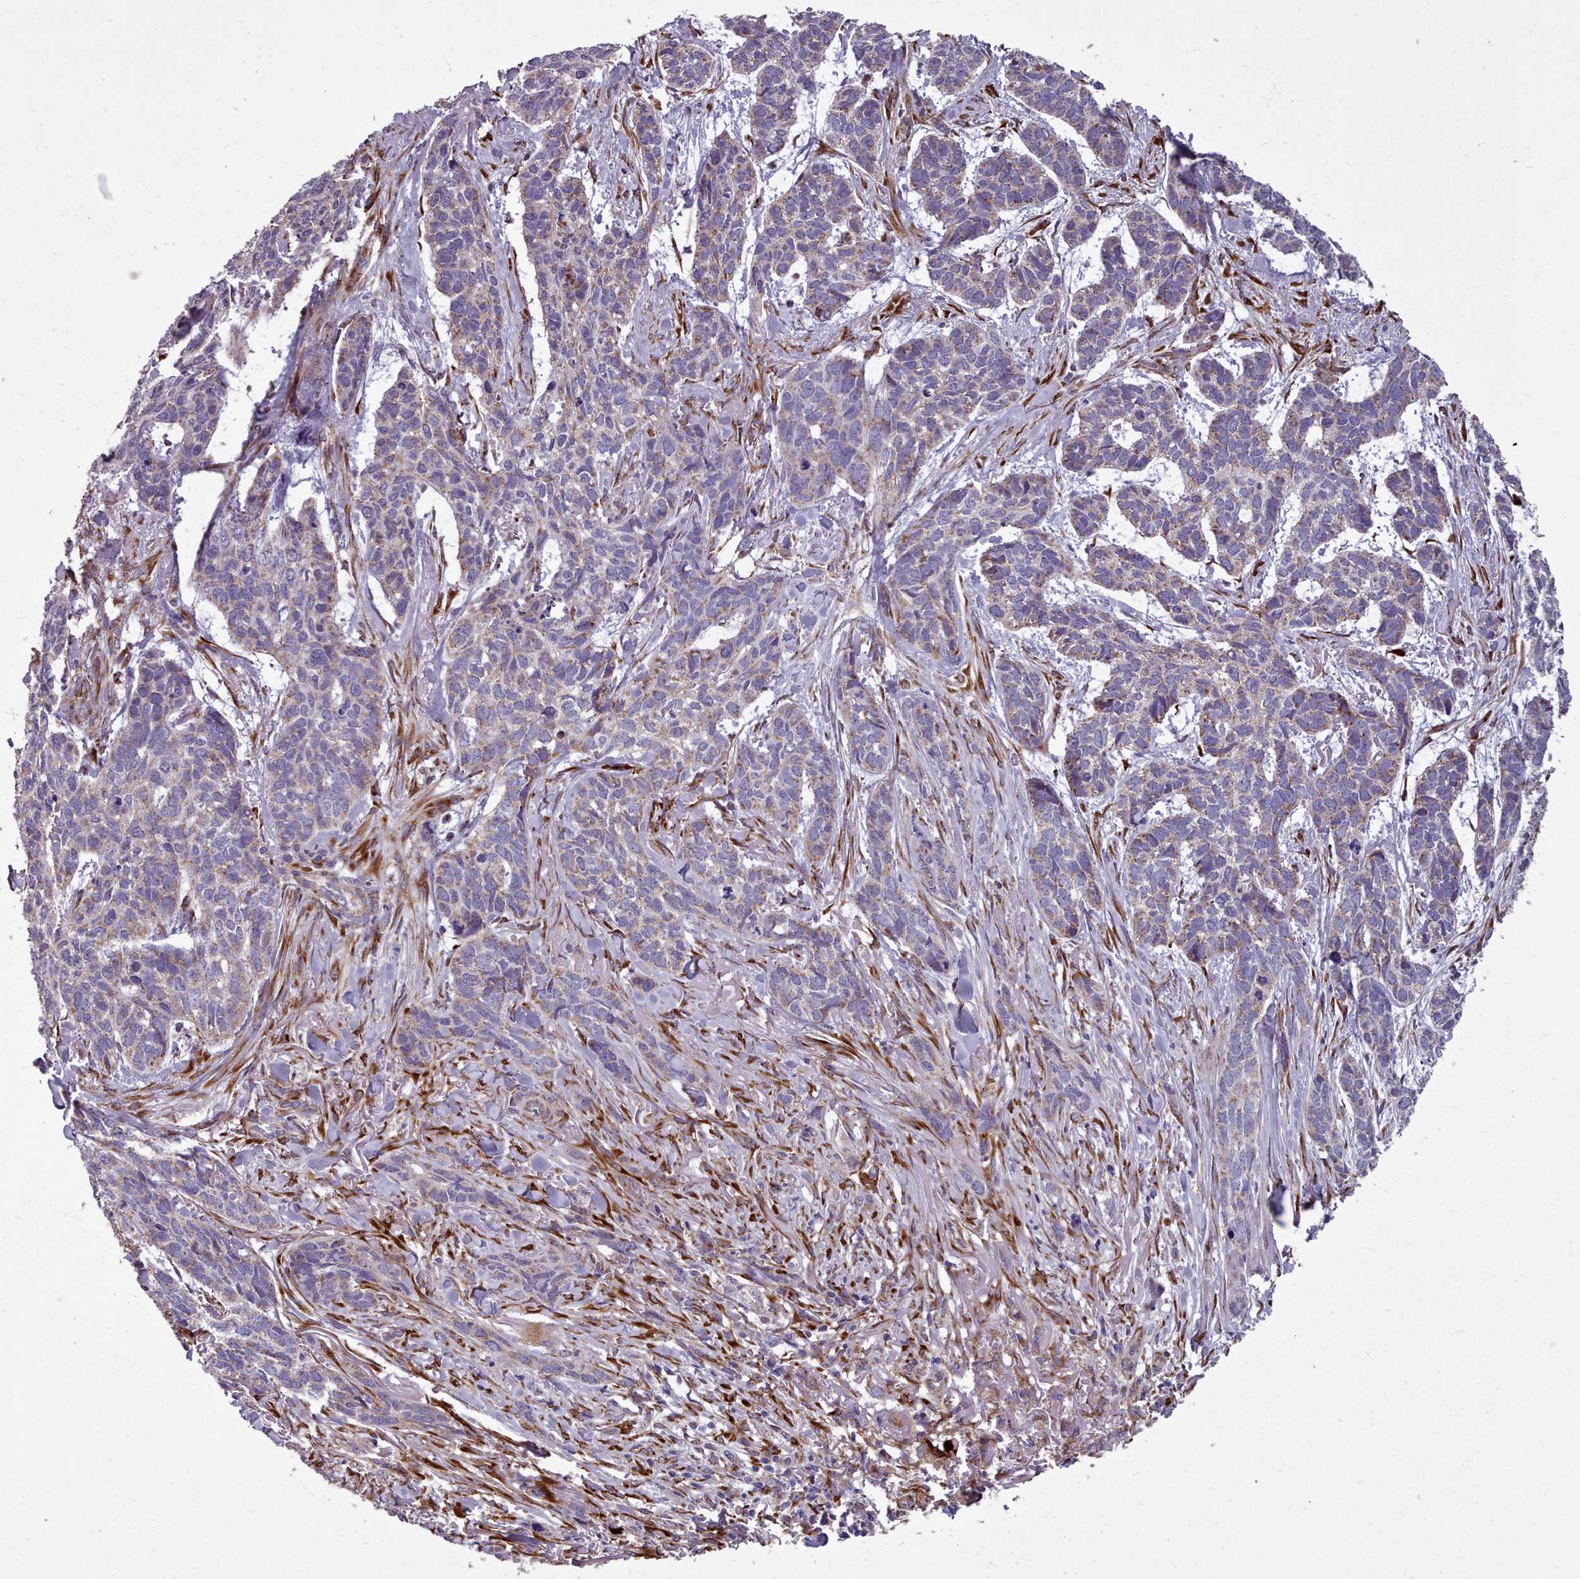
{"staining": {"intensity": "weak", "quantity": "<25%", "location": "cytoplasmic/membranous"}, "tissue": "skin cancer", "cell_type": "Tumor cells", "image_type": "cancer", "snomed": [{"axis": "morphology", "description": "Basal cell carcinoma"}, {"axis": "topography", "description": "Skin"}], "caption": "This micrograph is of skin cancer stained with immunohistochemistry to label a protein in brown with the nuclei are counter-stained blue. There is no staining in tumor cells. The staining is performed using DAB brown chromogen with nuclei counter-stained in using hematoxylin.", "gene": "FKBP10", "patient": {"sex": "male", "age": 86}}